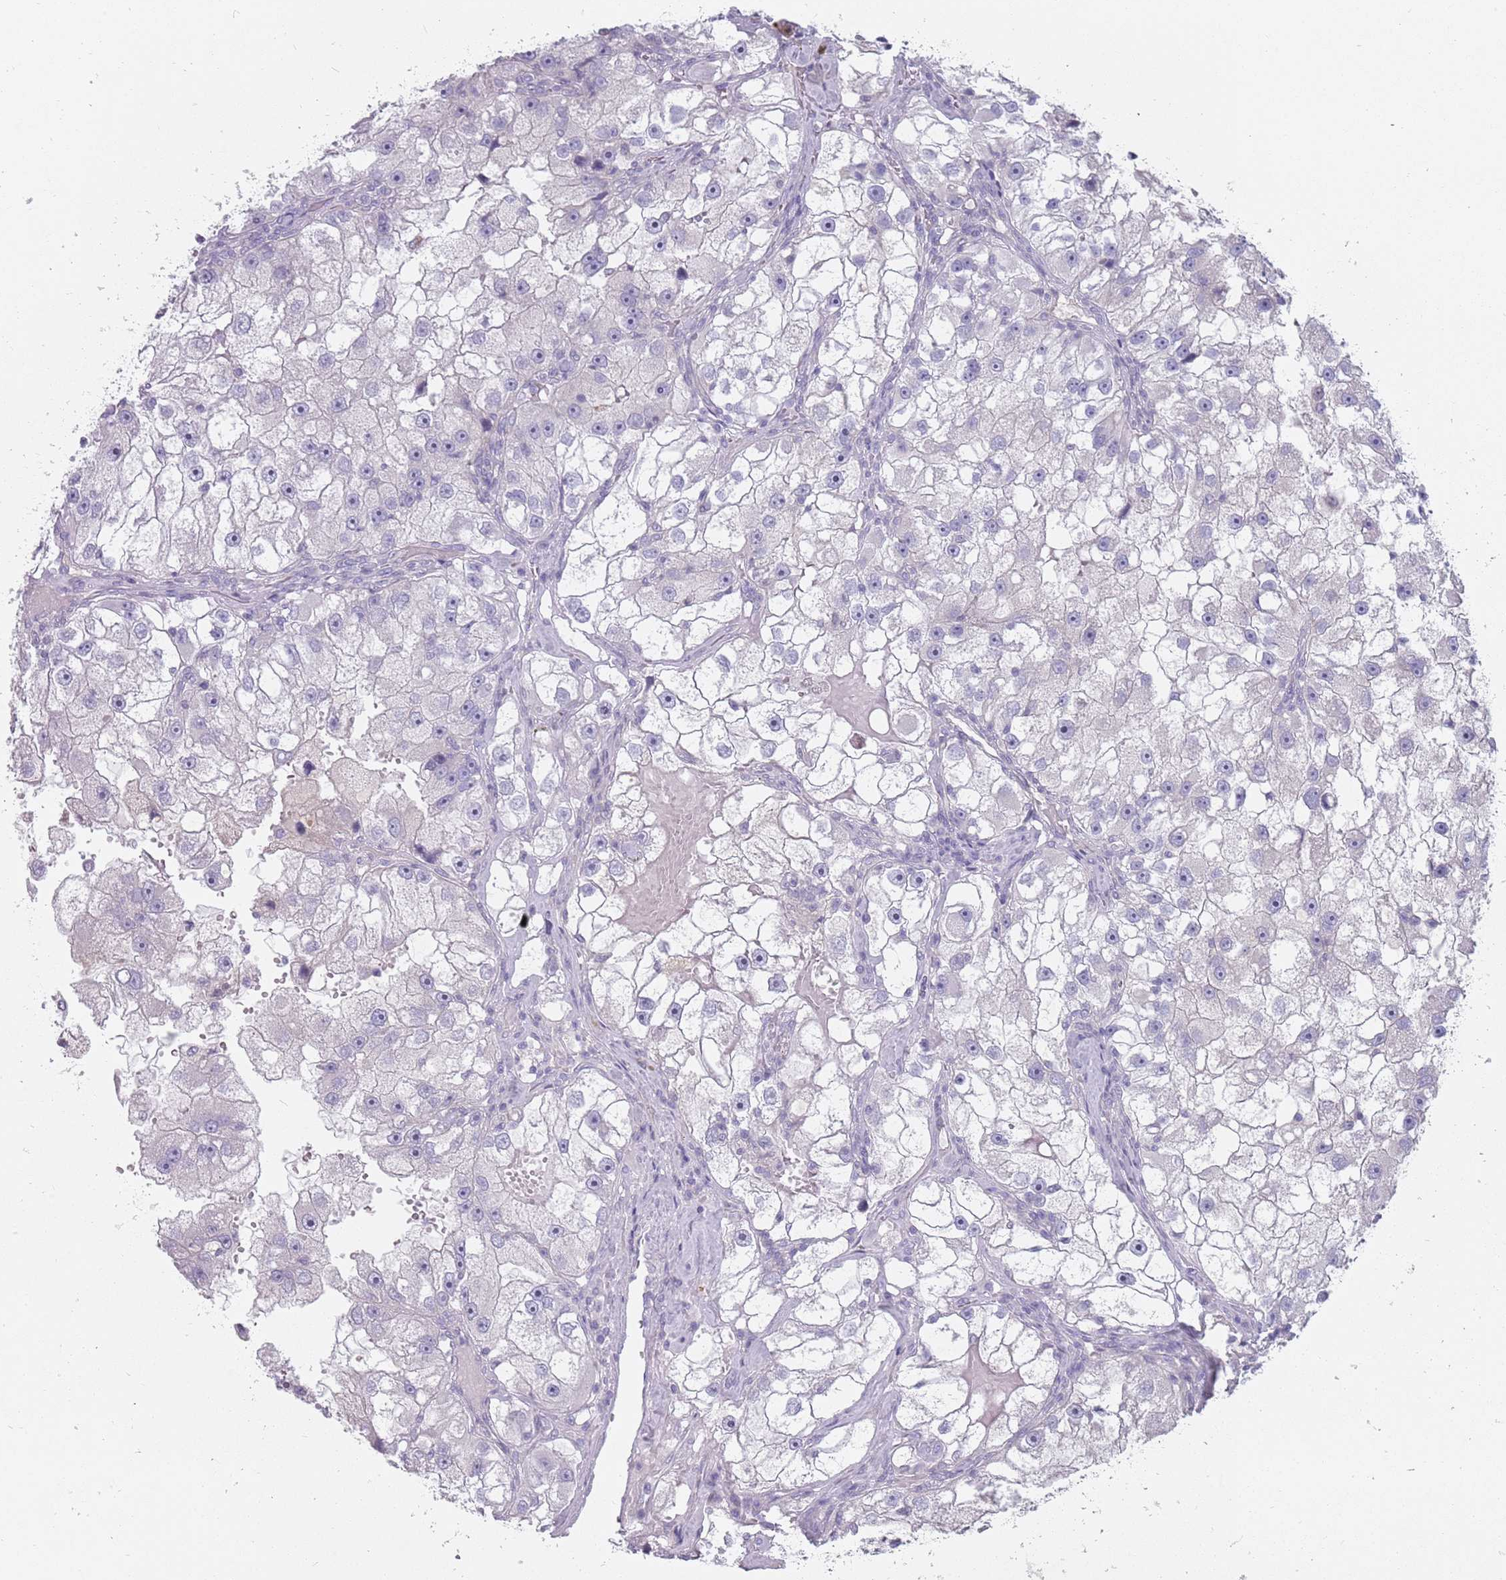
{"staining": {"intensity": "negative", "quantity": "none", "location": "none"}, "tissue": "renal cancer", "cell_type": "Tumor cells", "image_type": "cancer", "snomed": [{"axis": "morphology", "description": "Adenocarcinoma, NOS"}, {"axis": "topography", "description": "Kidney"}], "caption": "The photomicrograph exhibits no significant staining in tumor cells of renal cancer (adenocarcinoma).", "gene": "DDX4", "patient": {"sex": "male", "age": 63}}